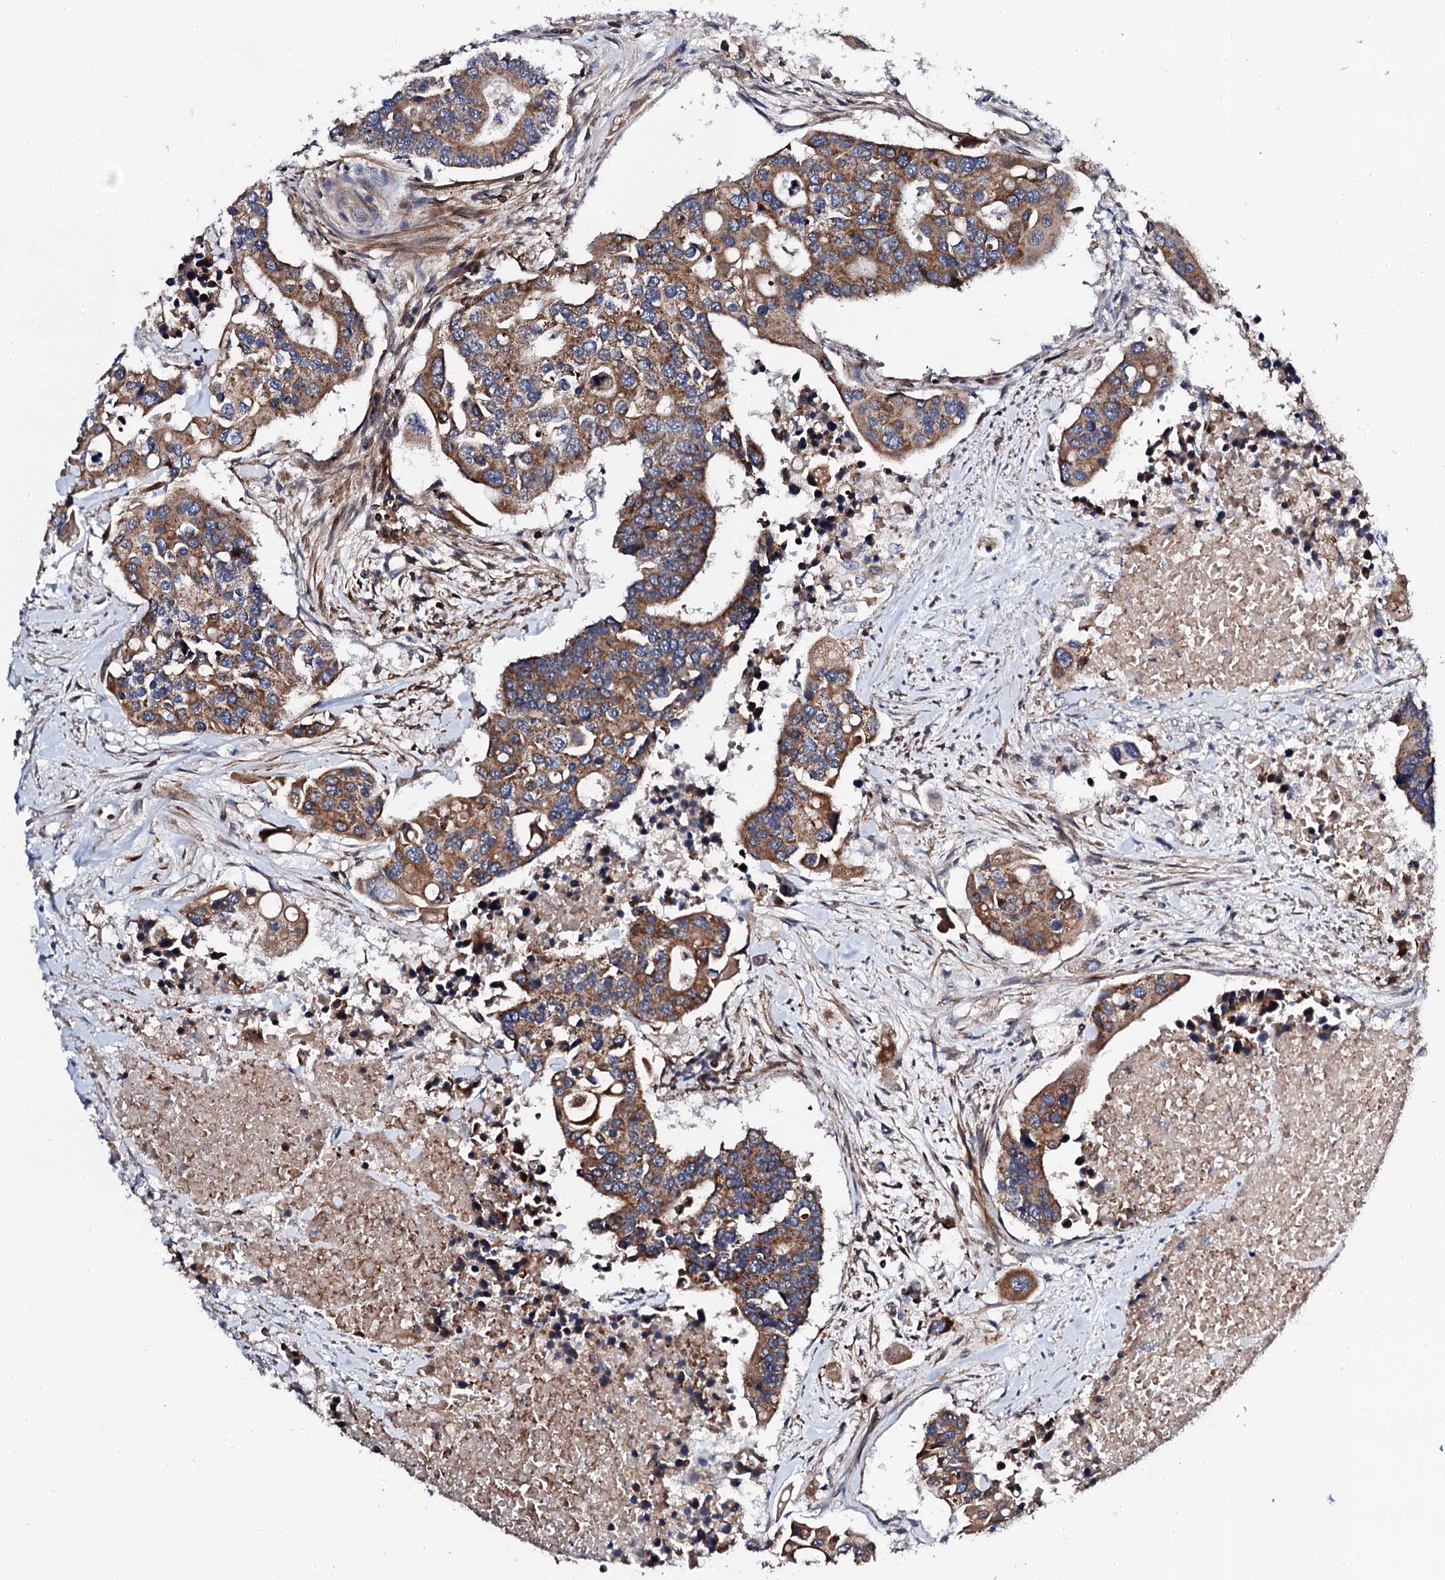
{"staining": {"intensity": "moderate", "quantity": ">75%", "location": "cytoplasmic/membranous"}, "tissue": "colorectal cancer", "cell_type": "Tumor cells", "image_type": "cancer", "snomed": [{"axis": "morphology", "description": "Adenocarcinoma, NOS"}, {"axis": "topography", "description": "Colon"}], "caption": "Moderate cytoplasmic/membranous protein staining is seen in about >75% of tumor cells in adenocarcinoma (colorectal).", "gene": "COG4", "patient": {"sex": "male", "age": 77}}